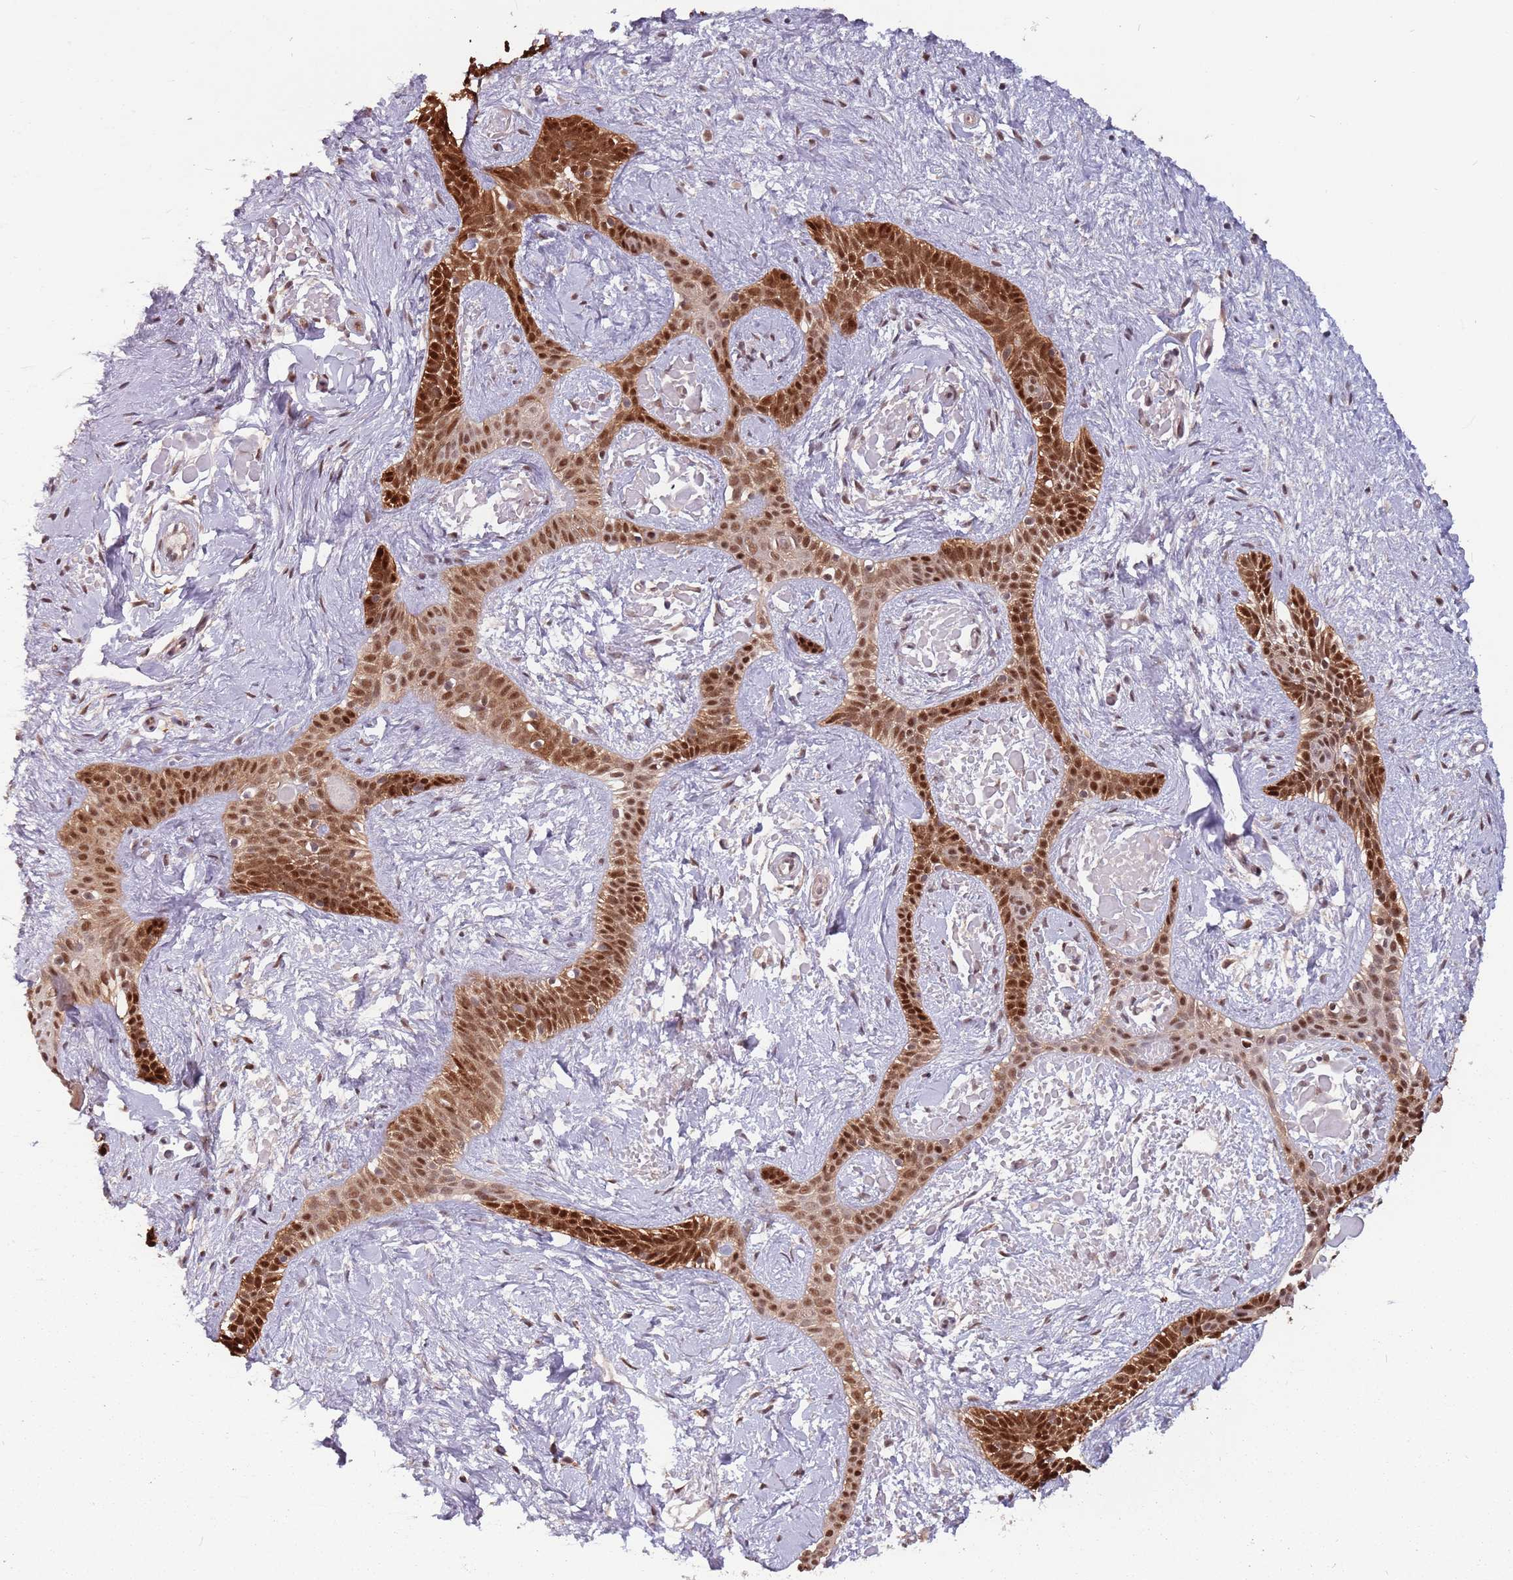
{"staining": {"intensity": "moderate", "quantity": ">75%", "location": "nuclear"}, "tissue": "skin cancer", "cell_type": "Tumor cells", "image_type": "cancer", "snomed": [{"axis": "morphology", "description": "Basal cell carcinoma"}, {"axis": "topography", "description": "Skin"}], "caption": "Moderate nuclear positivity for a protein is appreciated in about >75% of tumor cells of skin cancer using IHC.", "gene": "ZBTB5", "patient": {"sex": "male", "age": 78}}